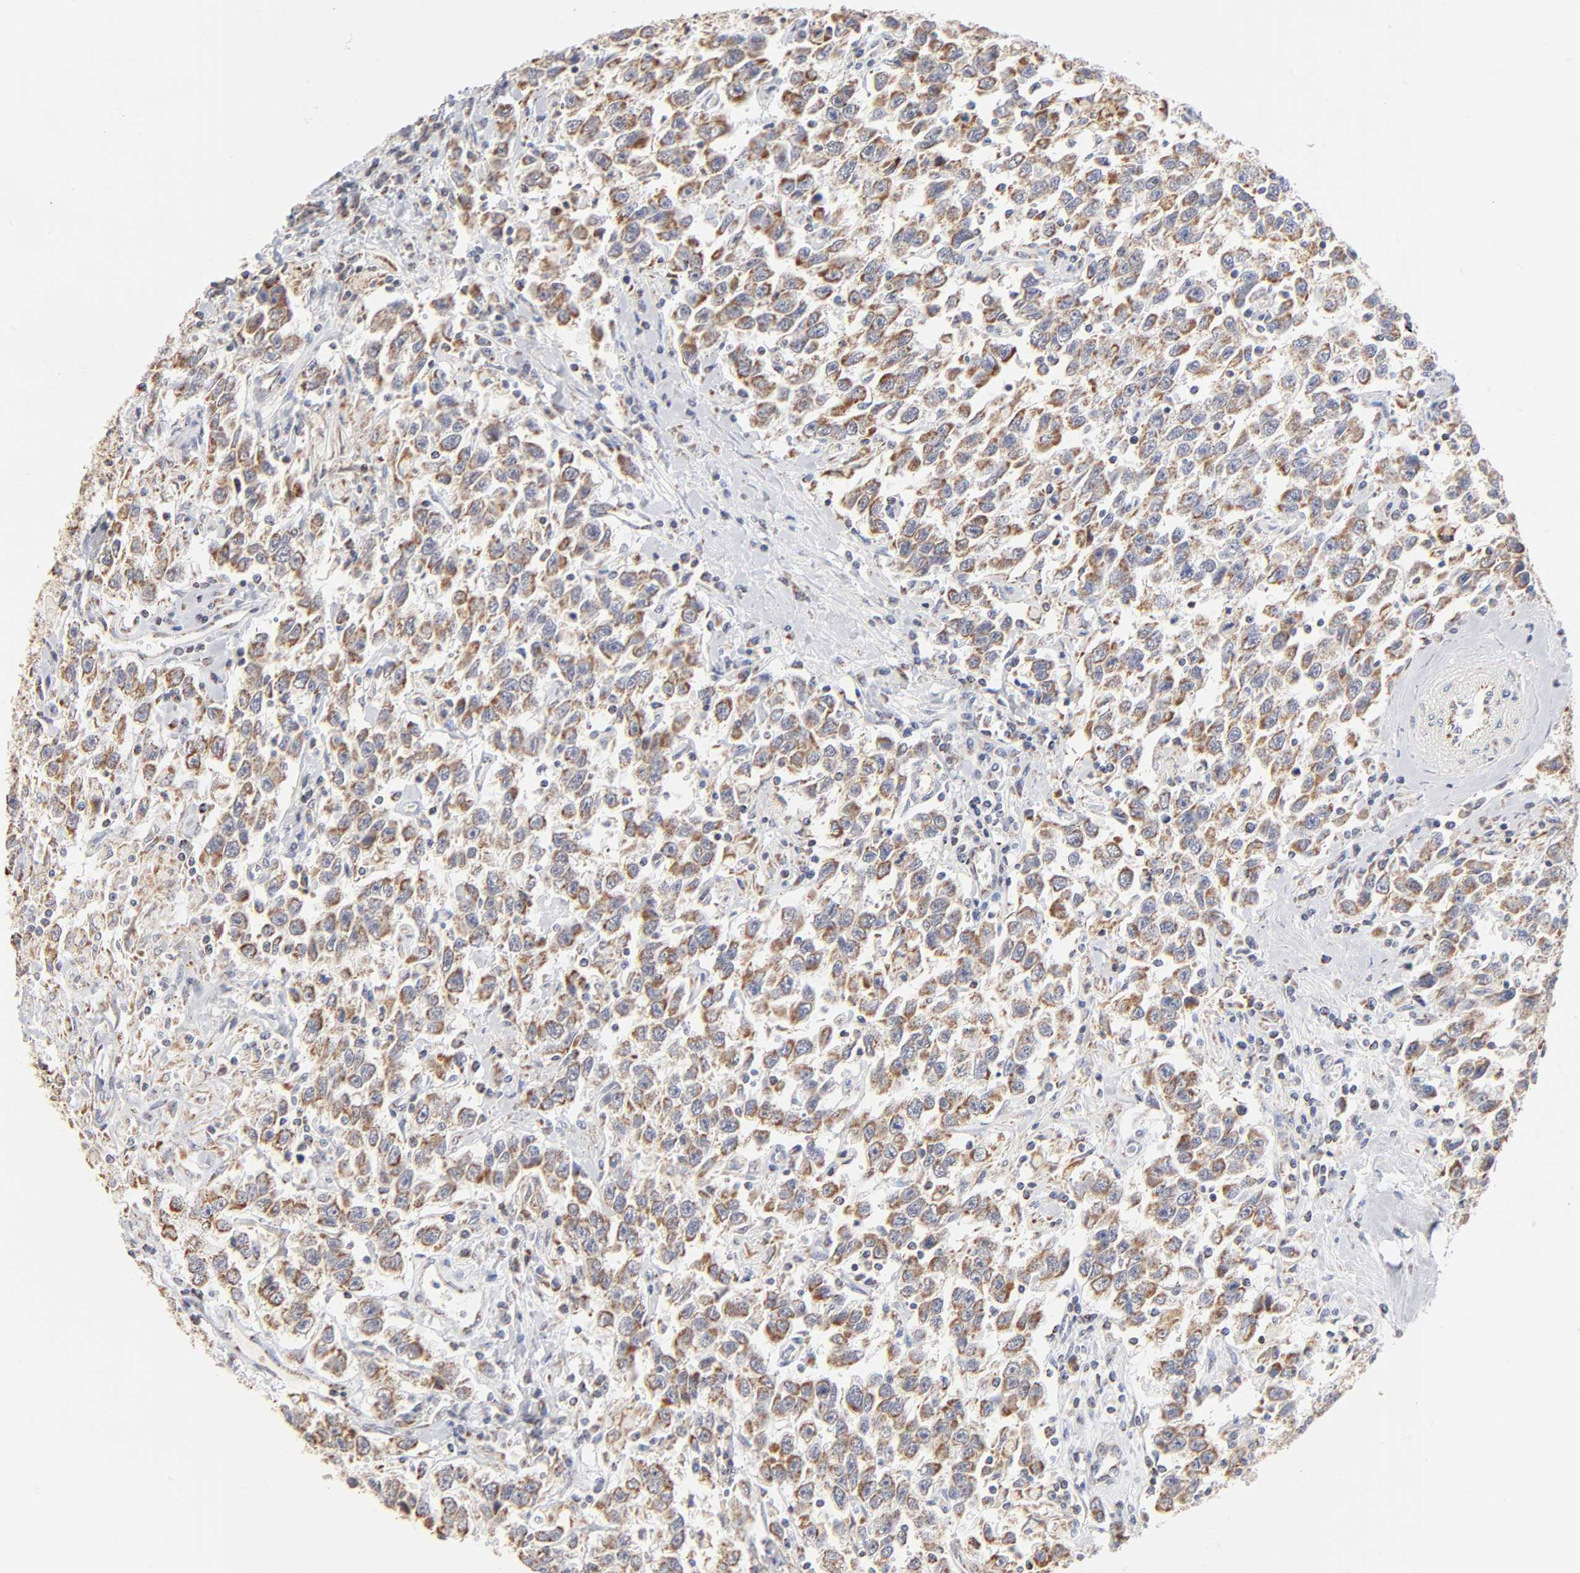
{"staining": {"intensity": "moderate", "quantity": ">75%", "location": "cytoplasmic/membranous"}, "tissue": "testis cancer", "cell_type": "Tumor cells", "image_type": "cancer", "snomed": [{"axis": "morphology", "description": "Seminoma, NOS"}, {"axis": "topography", "description": "Testis"}], "caption": "Moderate cytoplasmic/membranous positivity is present in about >75% of tumor cells in testis cancer (seminoma). (DAB (3,3'-diaminobenzidine) IHC, brown staining for protein, blue staining for nuclei).", "gene": "MRPL58", "patient": {"sex": "male", "age": 41}}